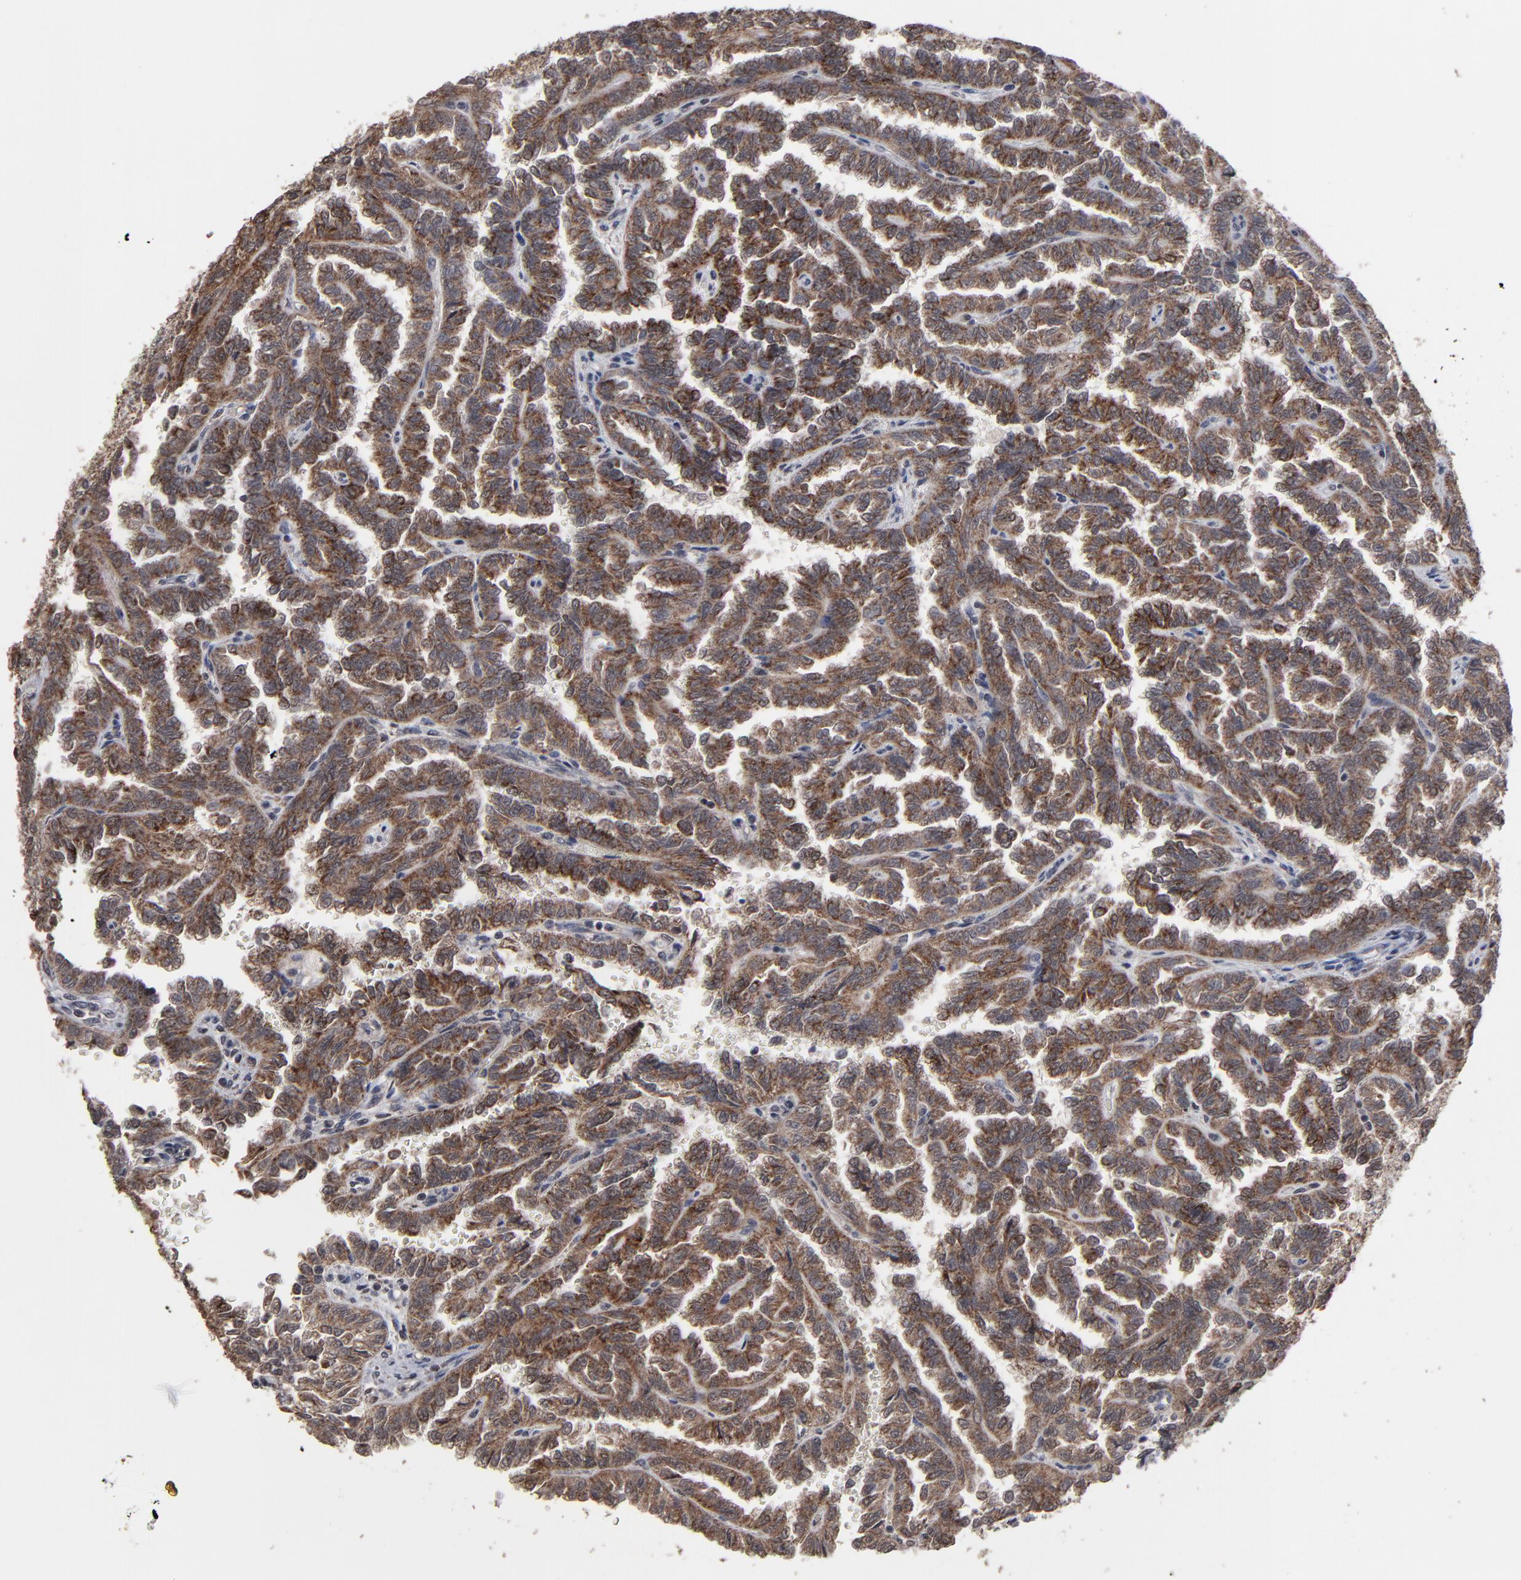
{"staining": {"intensity": "strong", "quantity": ">75%", "location": "cytoplasmic/membranous"}, "tissue": "renal cancer", "cell_type": "Tumor cells", "image_type": "cancer", "snomed": [{"axis": "morphology", "description": "Inflammation, NOS"}, {"axis": "morphology", "description": "Adenocarcinoma, NOS"}, {"axis": "topography", "description": "Kidney"}], "caption": "Immunohistochemistry (IHC) histopathology image of neoplastic tissue: renal cancer (adenocarcinoma) stained using immunohistochemistry shows high levels of strong protein expression localized specifically in the cytoplasmic/membranous of tumor cells, appearing as a cytoplasmic/membranous brown color.", "gene": "BNIP3", "patient": {"sex": "male", "age": 68}}